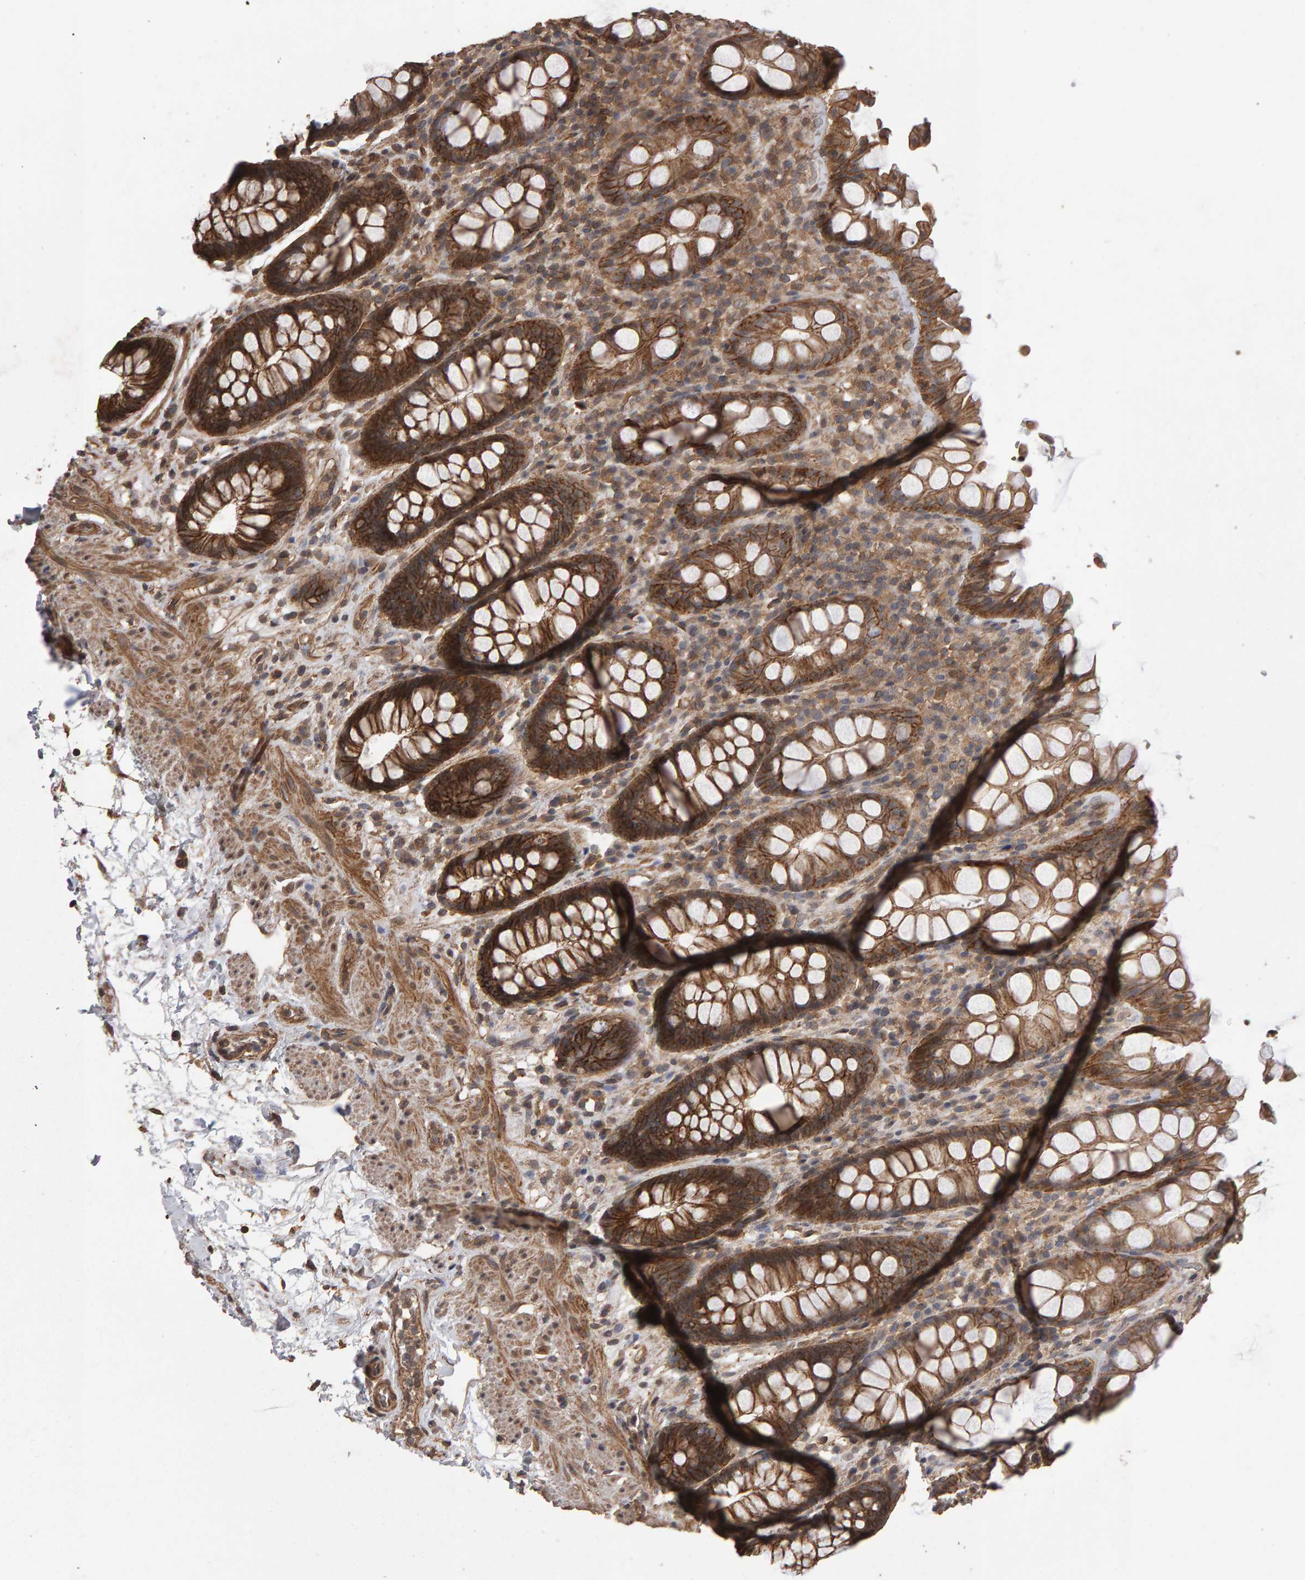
{"staining": {"intensity": "strong", "quantity": ">75%", "location": "cytoplasmic/membranous"}, "tissue": "rectum", "cell_type": "Glandular cells", "image_type": "normal", "snomed": [{"axis": "morphology", "description": "Normal tissue, NOS"}, {"axis": "topography", "description": "Rectum"}], "caption": "This histopathology image displays IHC staining of normal rectum, with high strong cytoplasmic/membranous expression in approximately >75% of glandular cells.", "gene": "SCRIB", "patient": {"sex": "male", "age": 64}}